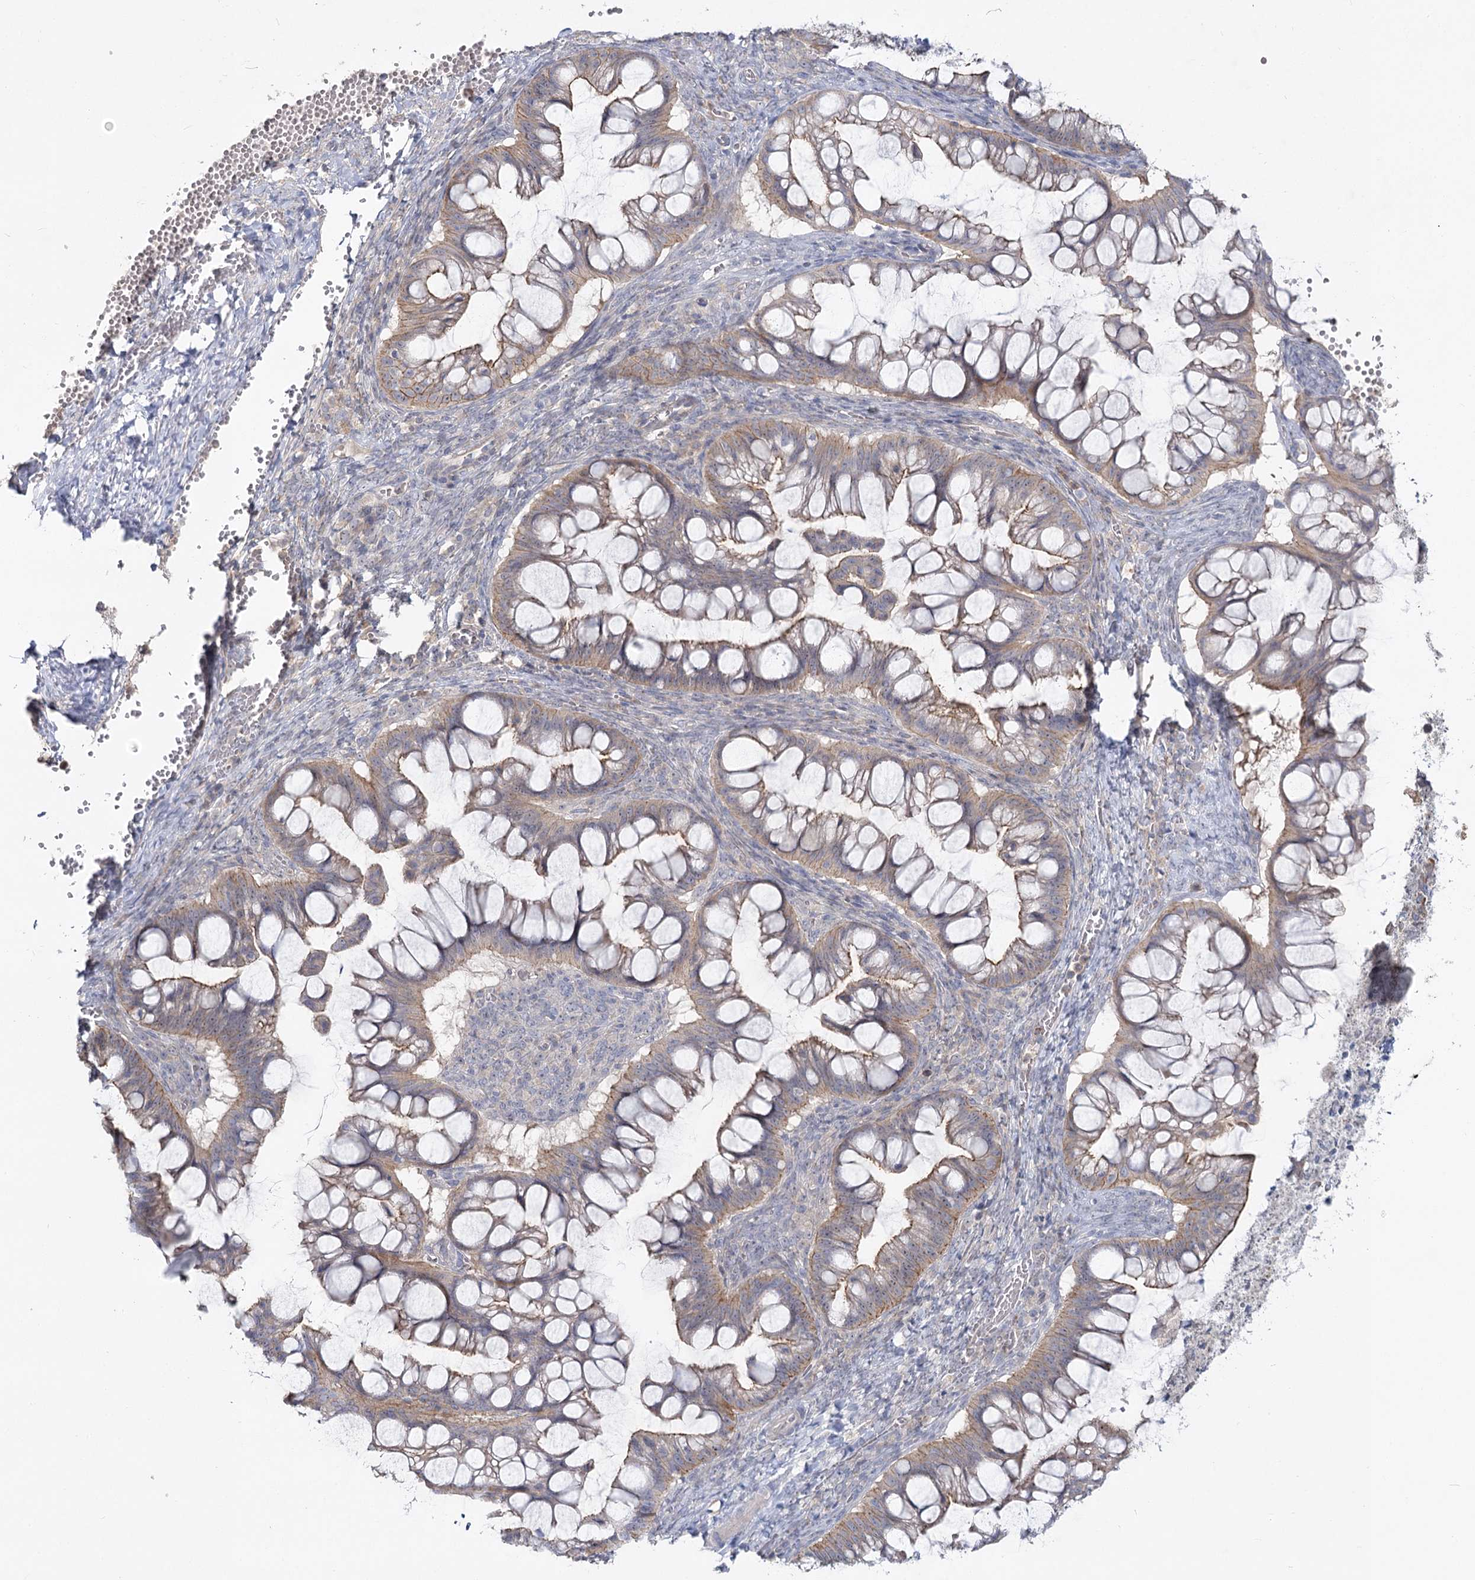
{"staining": {"intensity": "weak", "quantity": "25%-75%", "location": "cytoplasmic/membranous"}, "tissue": "ovarian cancer", "cell_type": "Tumor cells", "image_type": "cancer", "snomed": [{"axis": "morphology", "description": "Cystadenocarcinoma, mucinous, NOS"}, {"axis": "topography", "description": "Ovary"}], "caption": "A brown stain shows weak cytoplasmic/membranous positivity of a protein in ovarian mucinous cystadenocarcinoma tumor cells.", "gene": "ANGPTL5", "patient": {"sex": "female", "age": 73}}